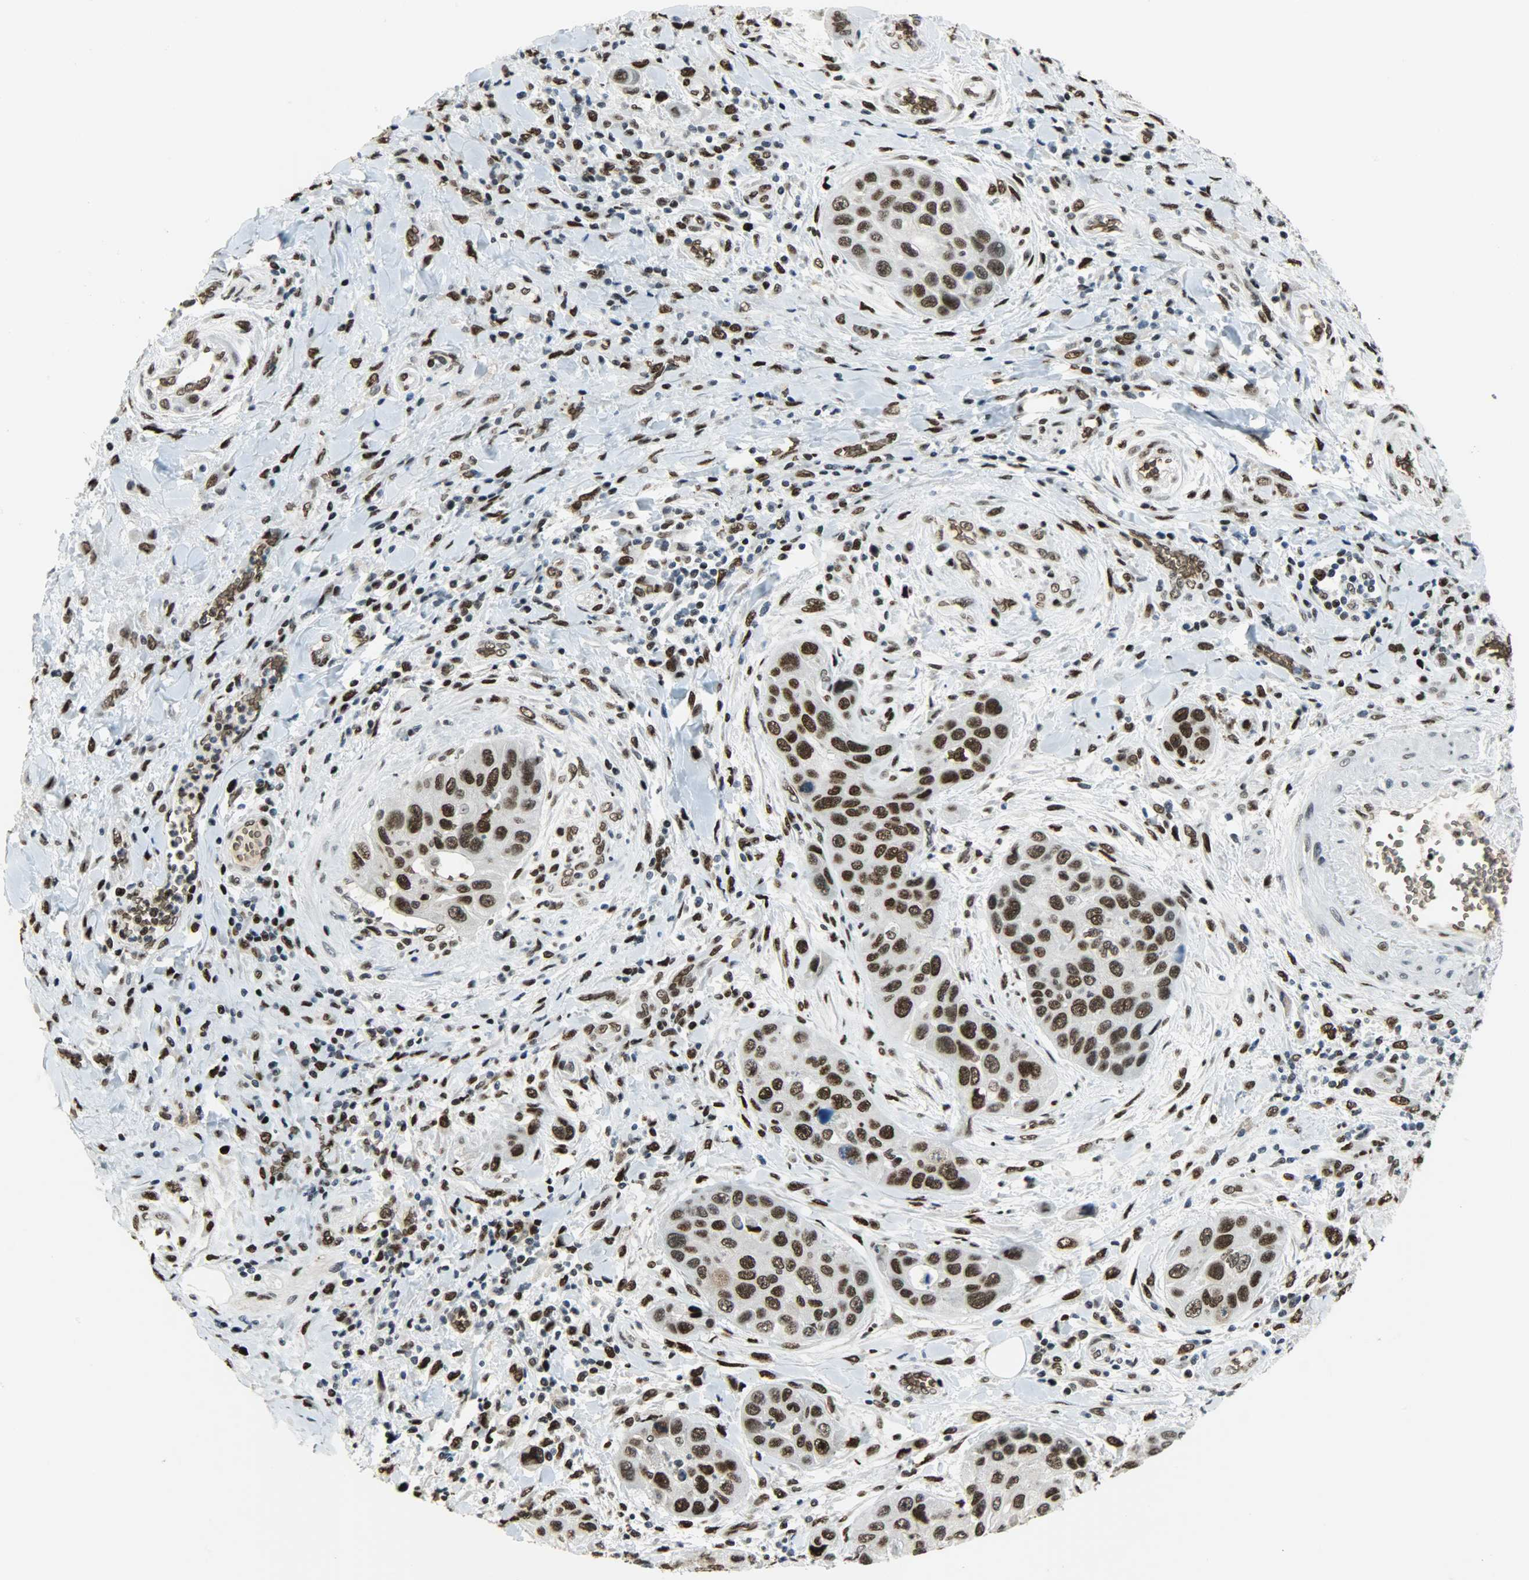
{"staining": {"intensity": "strong", "quantity": ">75%", "location": "nuclear"}, "tissue": "pancreatic cancer", "cell_type": "Tumor cells", "image_type": "cancer", "snomed": [{"axis": "morphology", "description": "Adenocarcinoma, NOS"}, {"axis": "topography", "description": "Pancreas"}], "caption": "This is an image of IHC staining of pancreatic cancer, which shows strong positivity in the nuclear of tumor cells.", "gene": "SNAI1", "patient": {"sex": "female", "age": 70}}